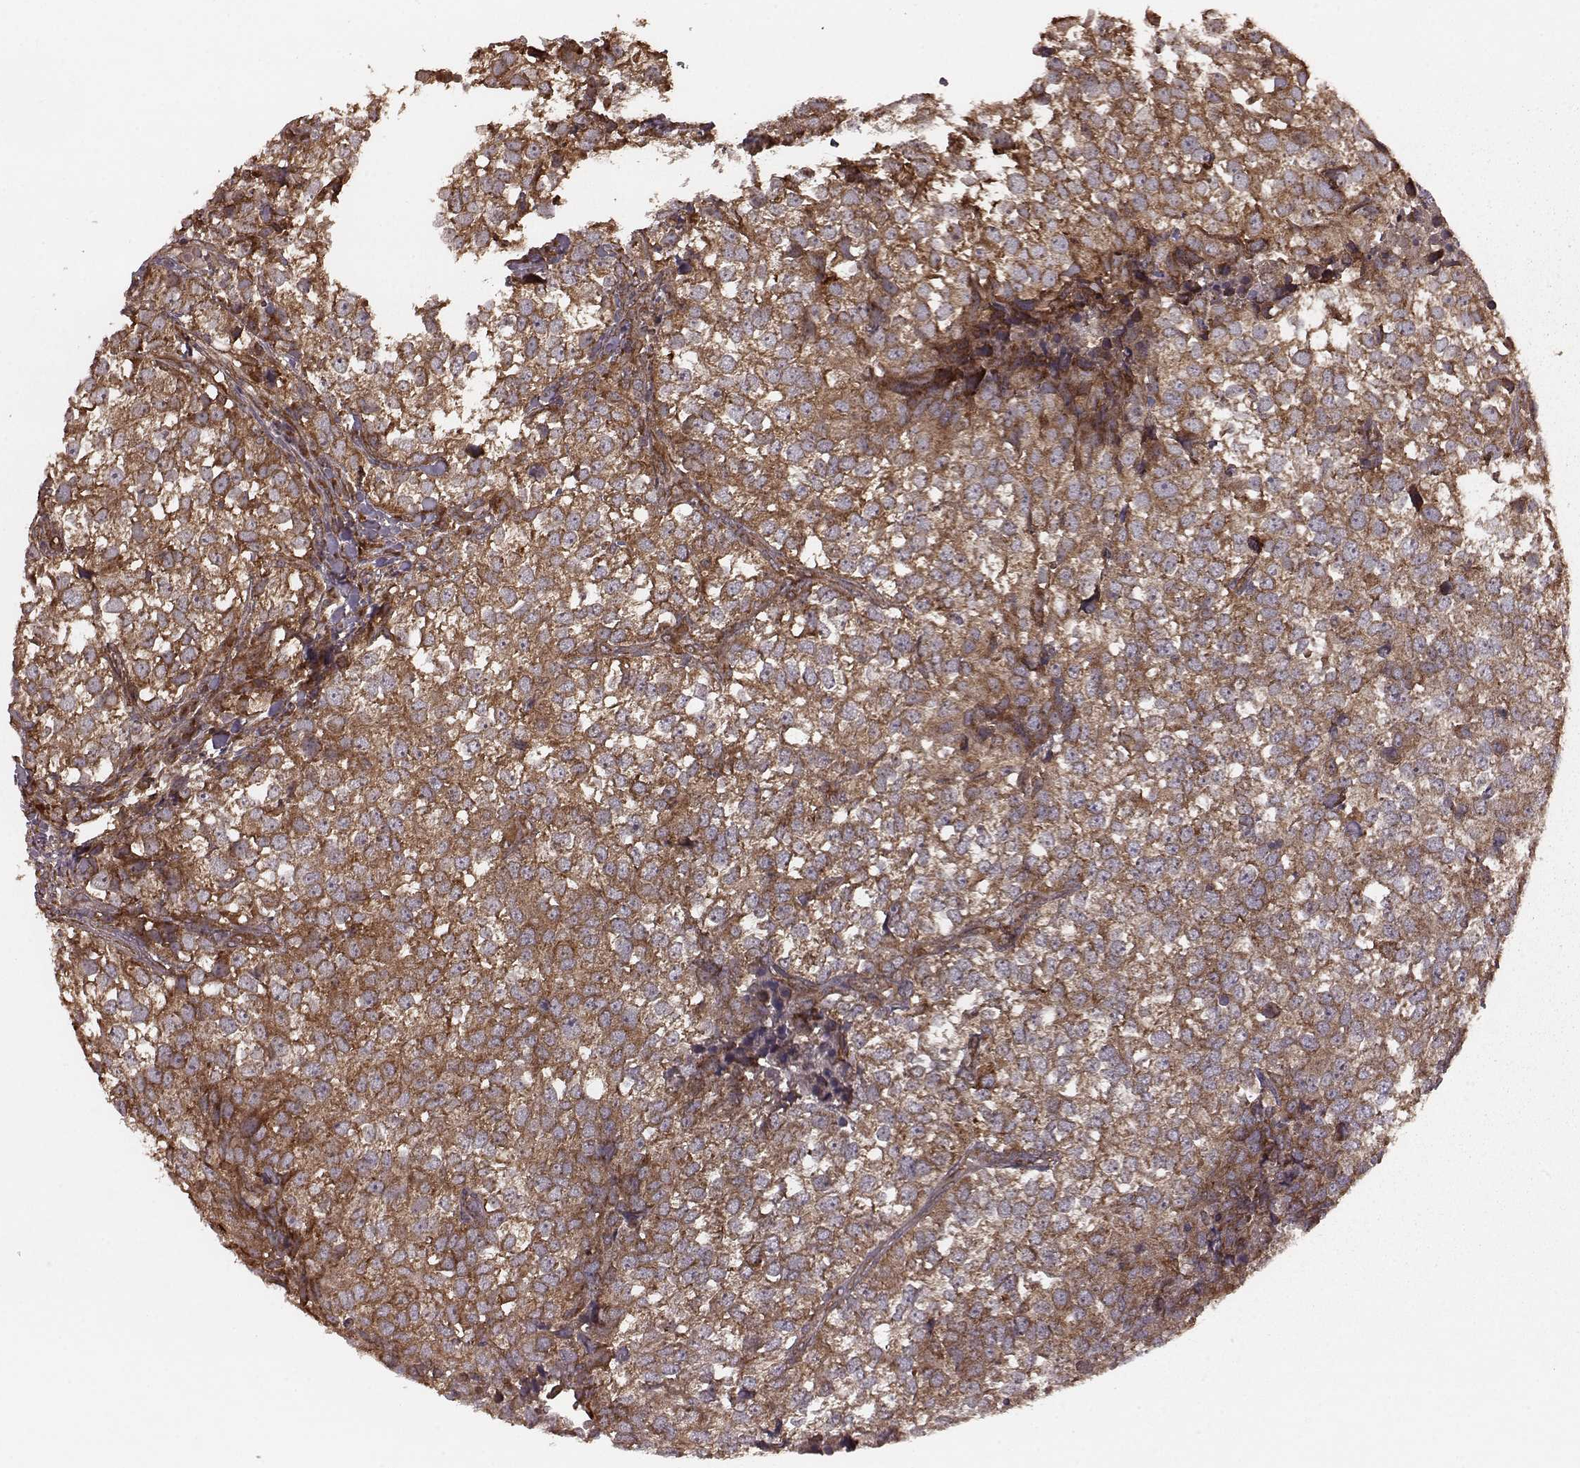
{"staining": {"intensity": "strong", "quantity": ">75%", "location": "cytoplasmic/membranous"}, "tissue": "breast cancer", "cell_type": "Tumor cells", "image_type": "cancer", "snomed": [{"axis": "morphology", "description": "Duct carcinoma"}, {"axis": "topography", "description": "Breast"}], "caption": "Immunohistochemical staining of intraductal carcinoma (breast) demonstrates strong cytoplasmic/membranous protein positivity in approximately >75% of tumor cells.", "gene": "AGPAT1", "patient": {"sex": "female", "age": 30}}